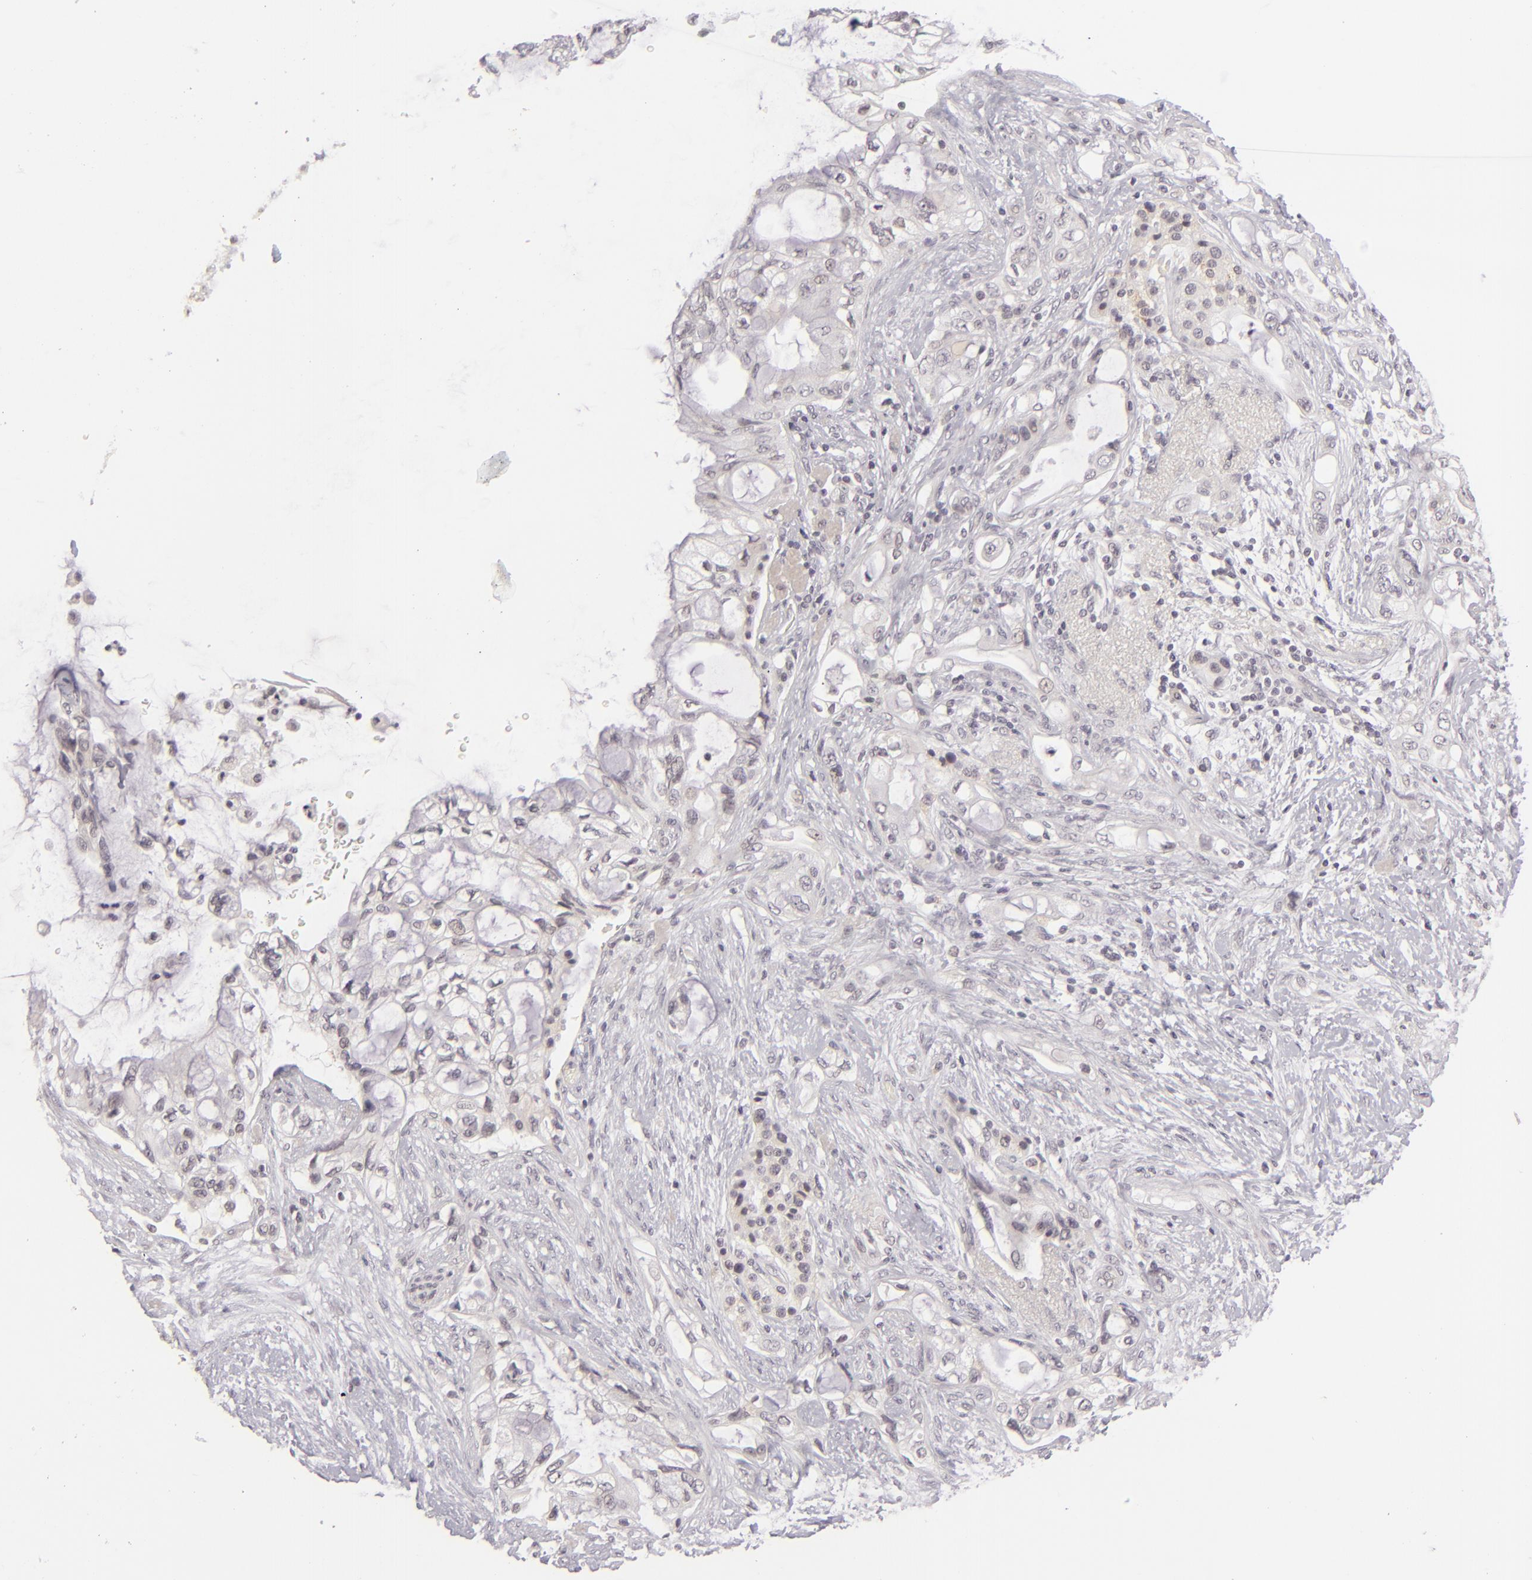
{"staining": {"intensity": "negative", "quantity": "none", "location": "none"}, "tissue": "pancreatic cancer", "cell_type": "Tumor cells", "image_type": "cancer", "snomed": [{"axis": "morphology", "description": "Adenocarcinoma, NOS"}, {"axis": "topography", "description": "Pancreas"}], "caption": "An immunohistochemistry (IHC) photomicrograph of pancreatic adenocarcinoma is shown. There is no staining in tumor cells of pancreatic adenocarcinoma. (Immunohistochemistry (ihc), brightfield microscopy, high magnification).", "gene": "DLG3", "patient": {"sex": "female", "age": 70}}